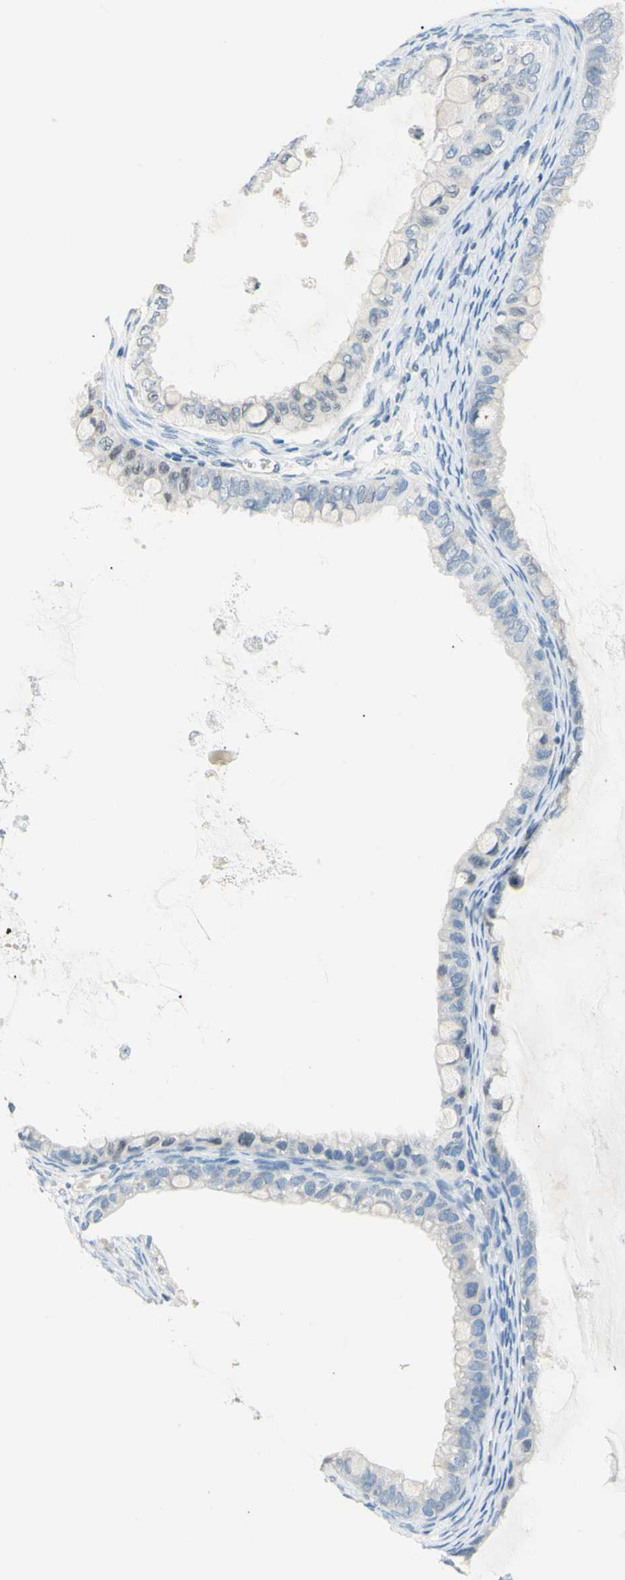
{"staining": {"intensity": "negative", "quantity": "none", "location": "none"}, "tissue": "ovarian cancer", "cell_type": "Tumor cells", "image_type": "cancer", "snomed": [{"axis": "morphology", "description": "Cystadenocarcinoma, mucinous, NOS"}, {"axis": "topography", "description": "Ovary"}], "caption": "Immunohistochemistry (IHC) of mucinous cystadenocarcinoma (ovarian) demonstrates no positivity in tumor cells.", "gene": "DCT", "patient": {"sex": "female", "age": 80}}